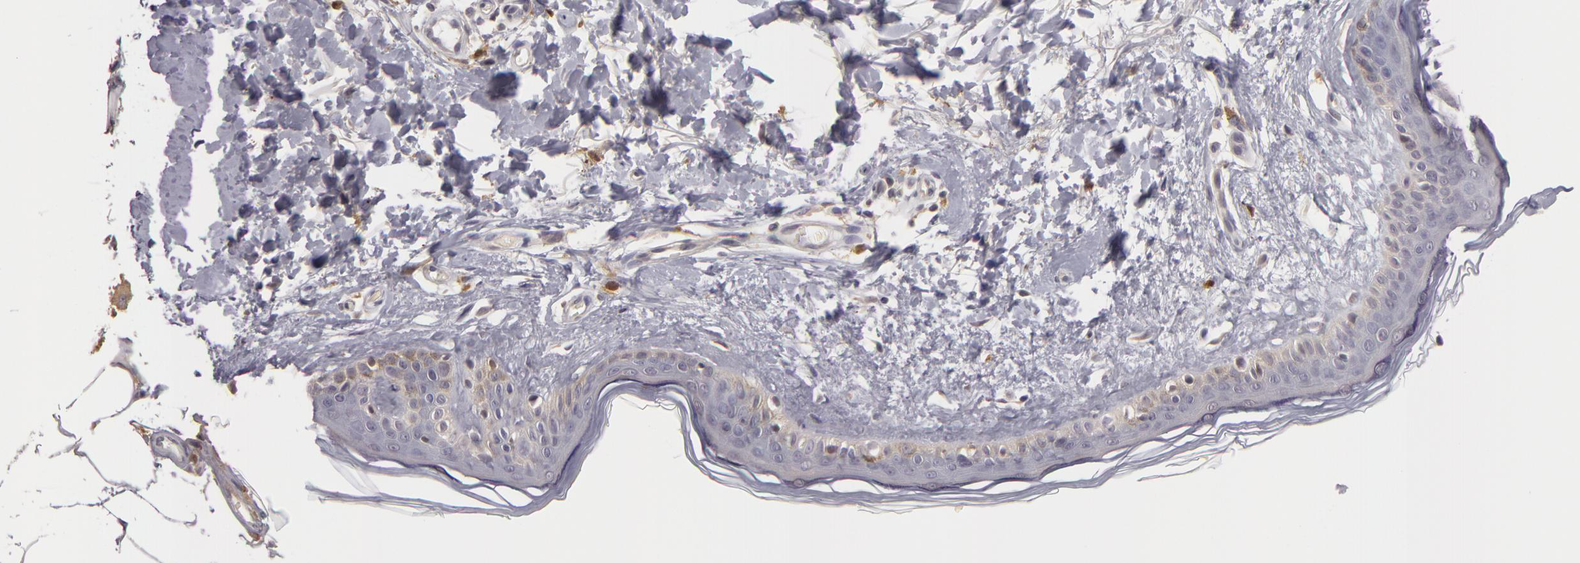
{"staining": {"intensity": "negative", "quantity": "none", "location": "none"}, "tissue": "skin", "cell_type": "Fibroblasts", "image_type": "normal", "snomed": [{"axis": "morphology", "description": "Normal tissue, NOS"}, {"axis": "topography", "description": "Skin"}], "caption": "Immunohistochemistry histopathology image of normal skin: human skin stained with DAB displays no significant protein positivity in fibroblasts. (DAB IHC, high magnification).", "gene": "GNPDA1", "patient": {"sex": "female", "age": 56}}